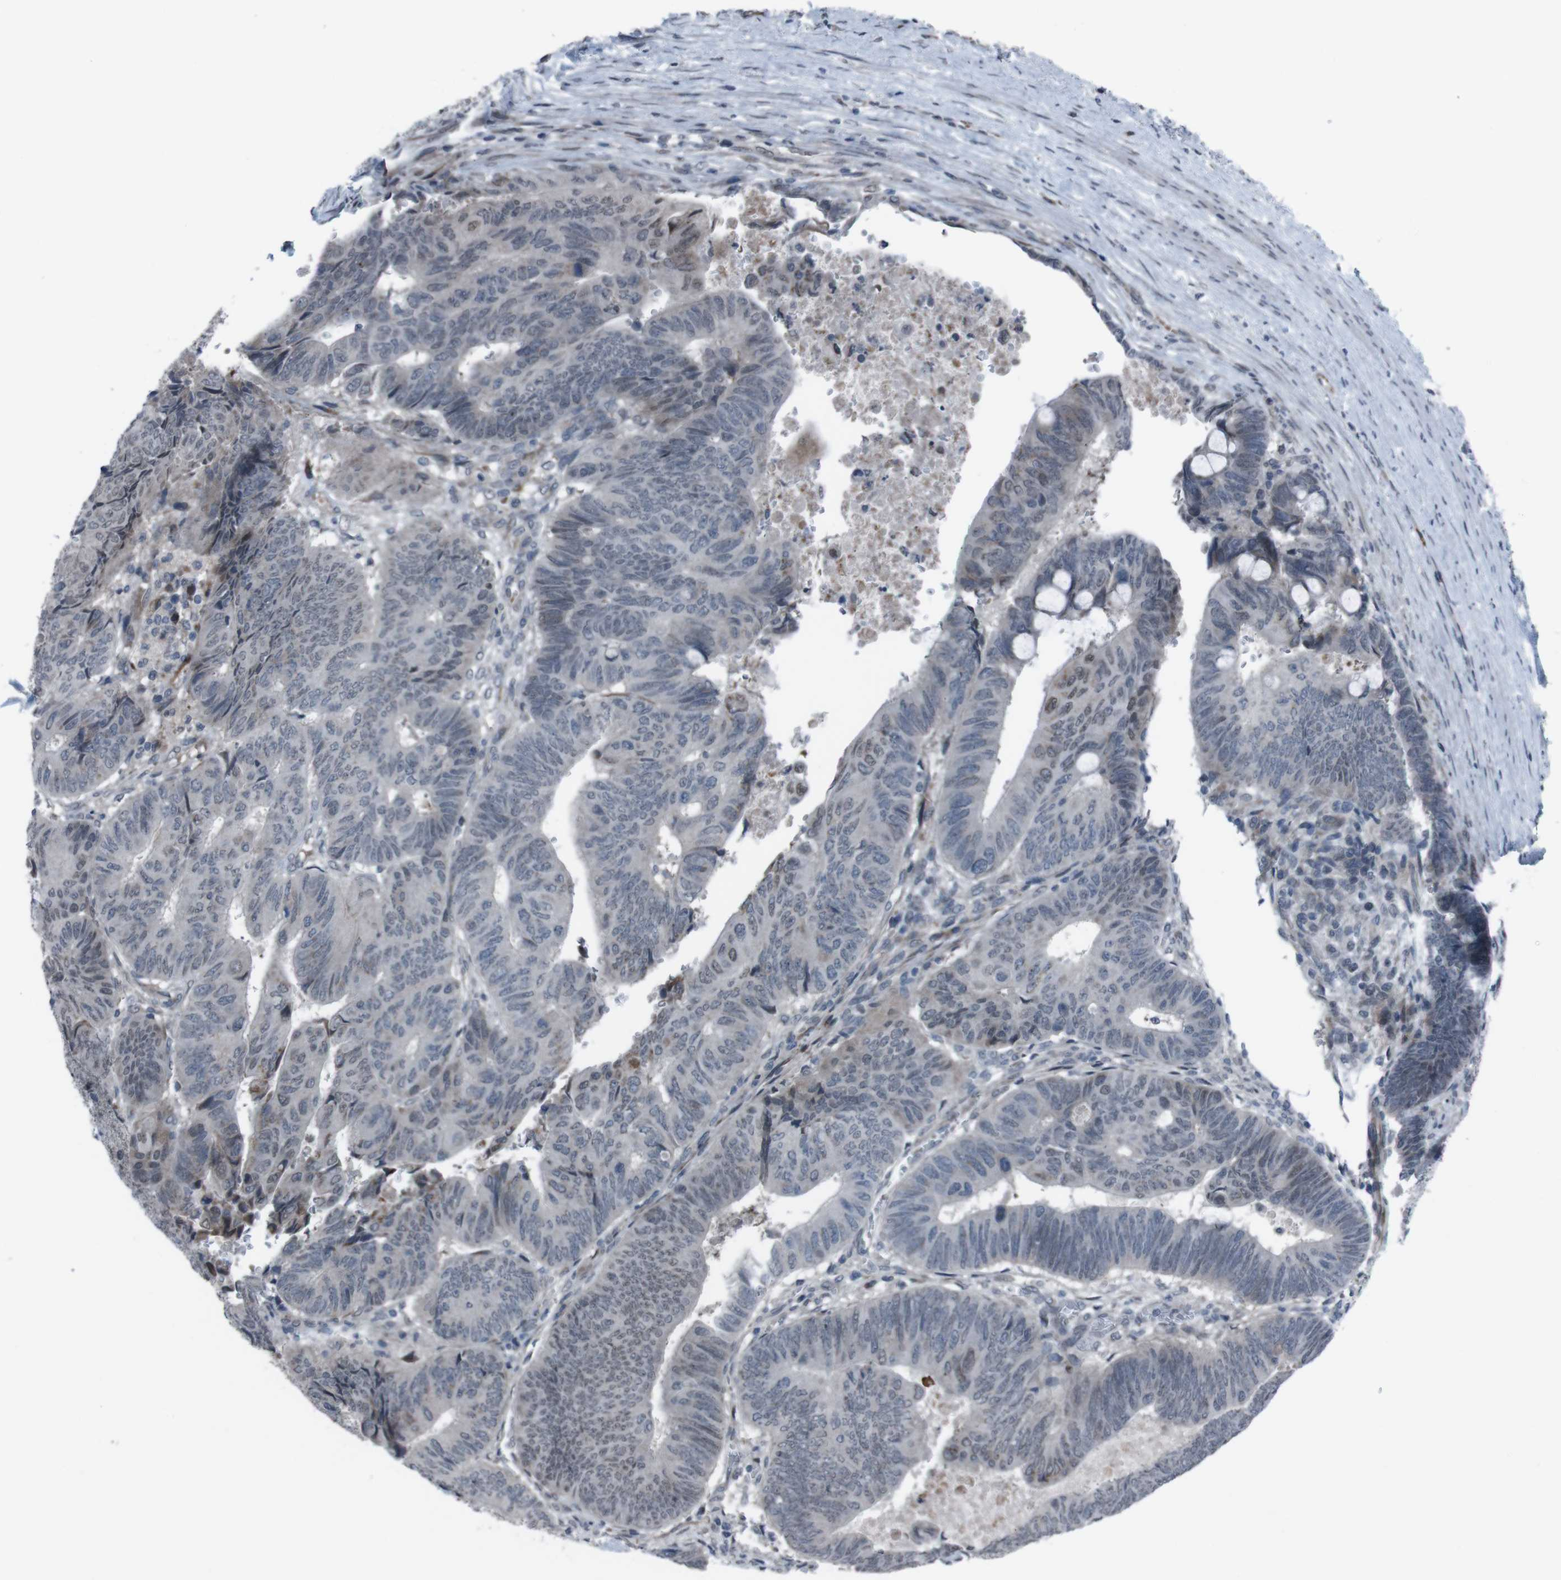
{"staining": {"intensity": "moderate", "quantity": "<25%", "location": "nuclear"}, "tissue": "colorectal cancer", "cell_type": "Tumor cells", "image_type": "cancer", "snomed": [{"axis": "morphology", "description": "Normal tissue, NOS"}, {"axis": "morphology", "description": "Adenocarcinoma, NOS"}, {"axis": "topography", "description": "Rectum"}, {"axis": "topography", "description": "Peripheral nerve tissue"}], "caption": "IHC photomicrograph of human adenocarcinoma (colorectal) stained for a protein (brown), which demonstrates low levels of moderate nuclear expression in approximately <25% of tumor cells.", "gene": "SS18L1", "patient": {"sex": "male", "age": 92}}